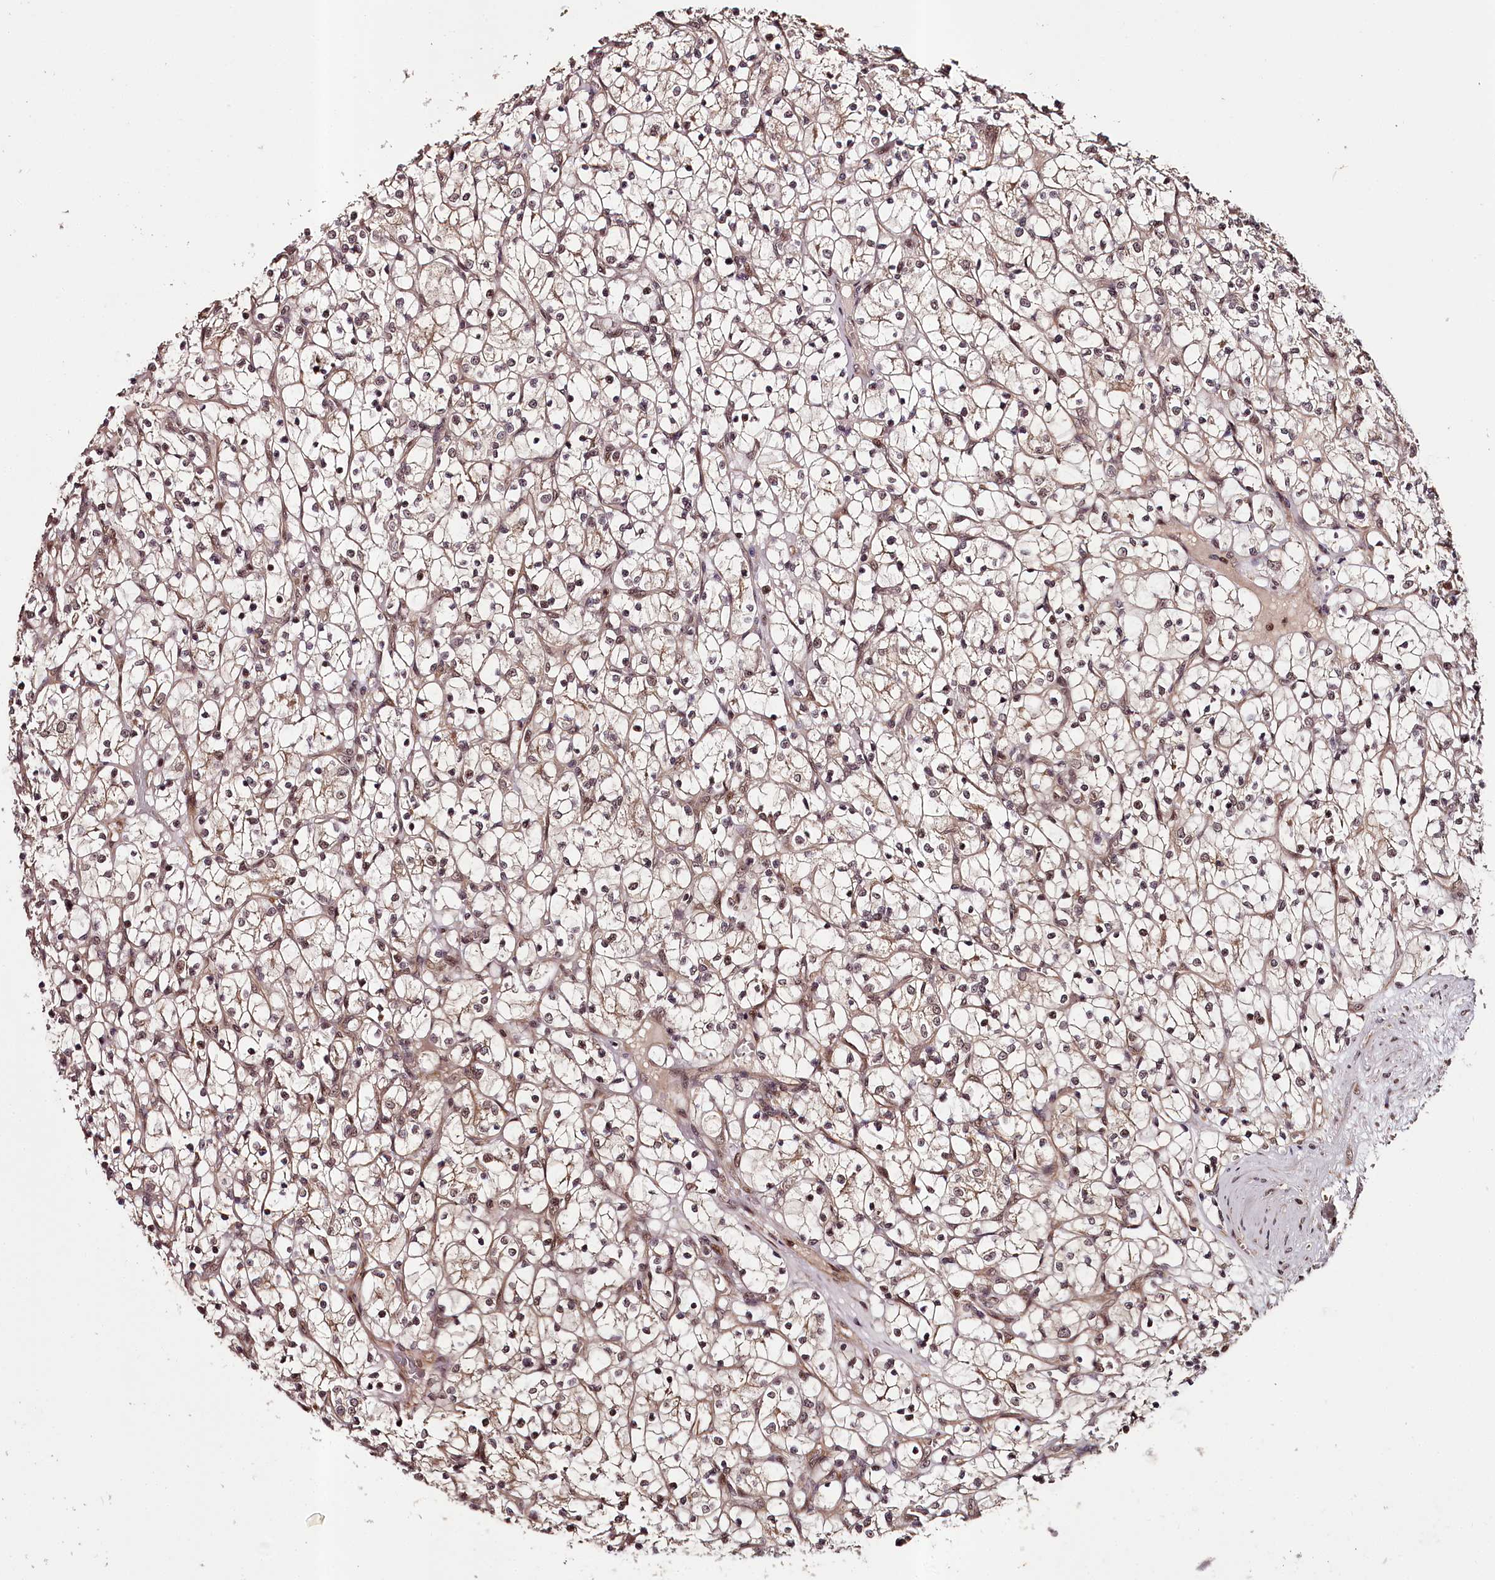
{"staining": {"intensity": "moderate", "quantity": "25%-75%", "location": "nuclear"}, "tissue": "renal cancer", "cell_type": "Tumor cells", "image_type": "cancer", "snomed": [{"axis": "morphology", "description": "Adenocarcinoma, NOS"}, {"axis": "topography", "description": "Kidney"}], "caption": "High-power microscopy captured an immunohistochemistry (IHC) image of renal adenocarcinoma, revealing moderate nuclear positivity in about 25%-75% of tumor cells. (IHC, brightfield microscopy, high magnification).", "gene": "MAML3", "patient": {"sex": "female", "age": 69}}